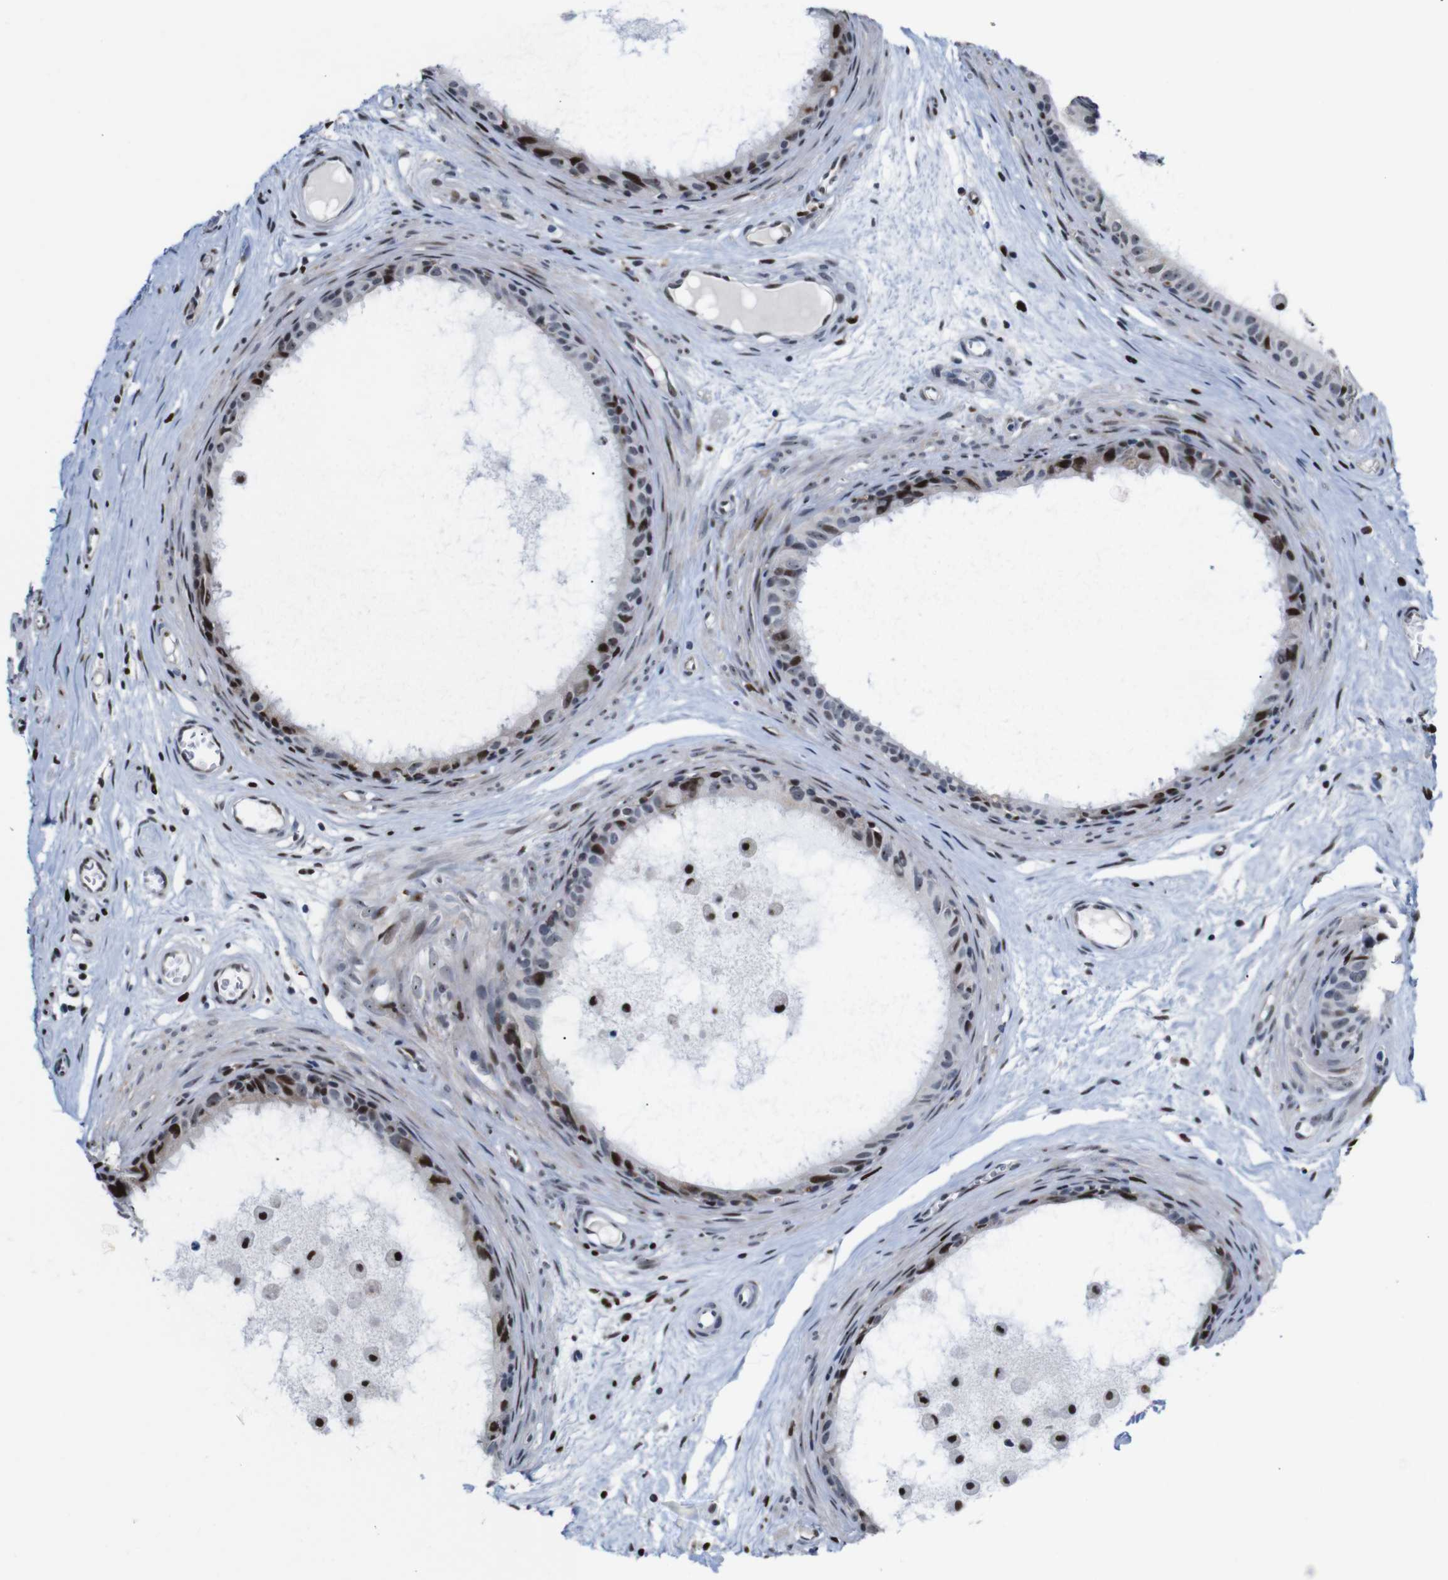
{"staining": {"intensity": "strong", "quantity": "25%-75%", "location": "nuclear"}, "tissue": "epididymis", "cell_type": "Glandular cells", "image_type": "normal", "snomed": [{"axis": "morphology", "description": "Normal tissue, NOS"}, {"axis": "morphology", "description": "Inflammation, NOS"}, {"axis": "topography", "description": "Epididymis"}], "caption": "An IHC photomicrograph of benign tissue is shown. Protein staining in brown highlights strong nuclear positivity in epididymis within glandular cells. (DAB (3,3'-diaminobenzidine) IHC with brightfield microscopy, high magnification).", "gene": "GATA6", "patient": {"sex": "male", "age": 85}}